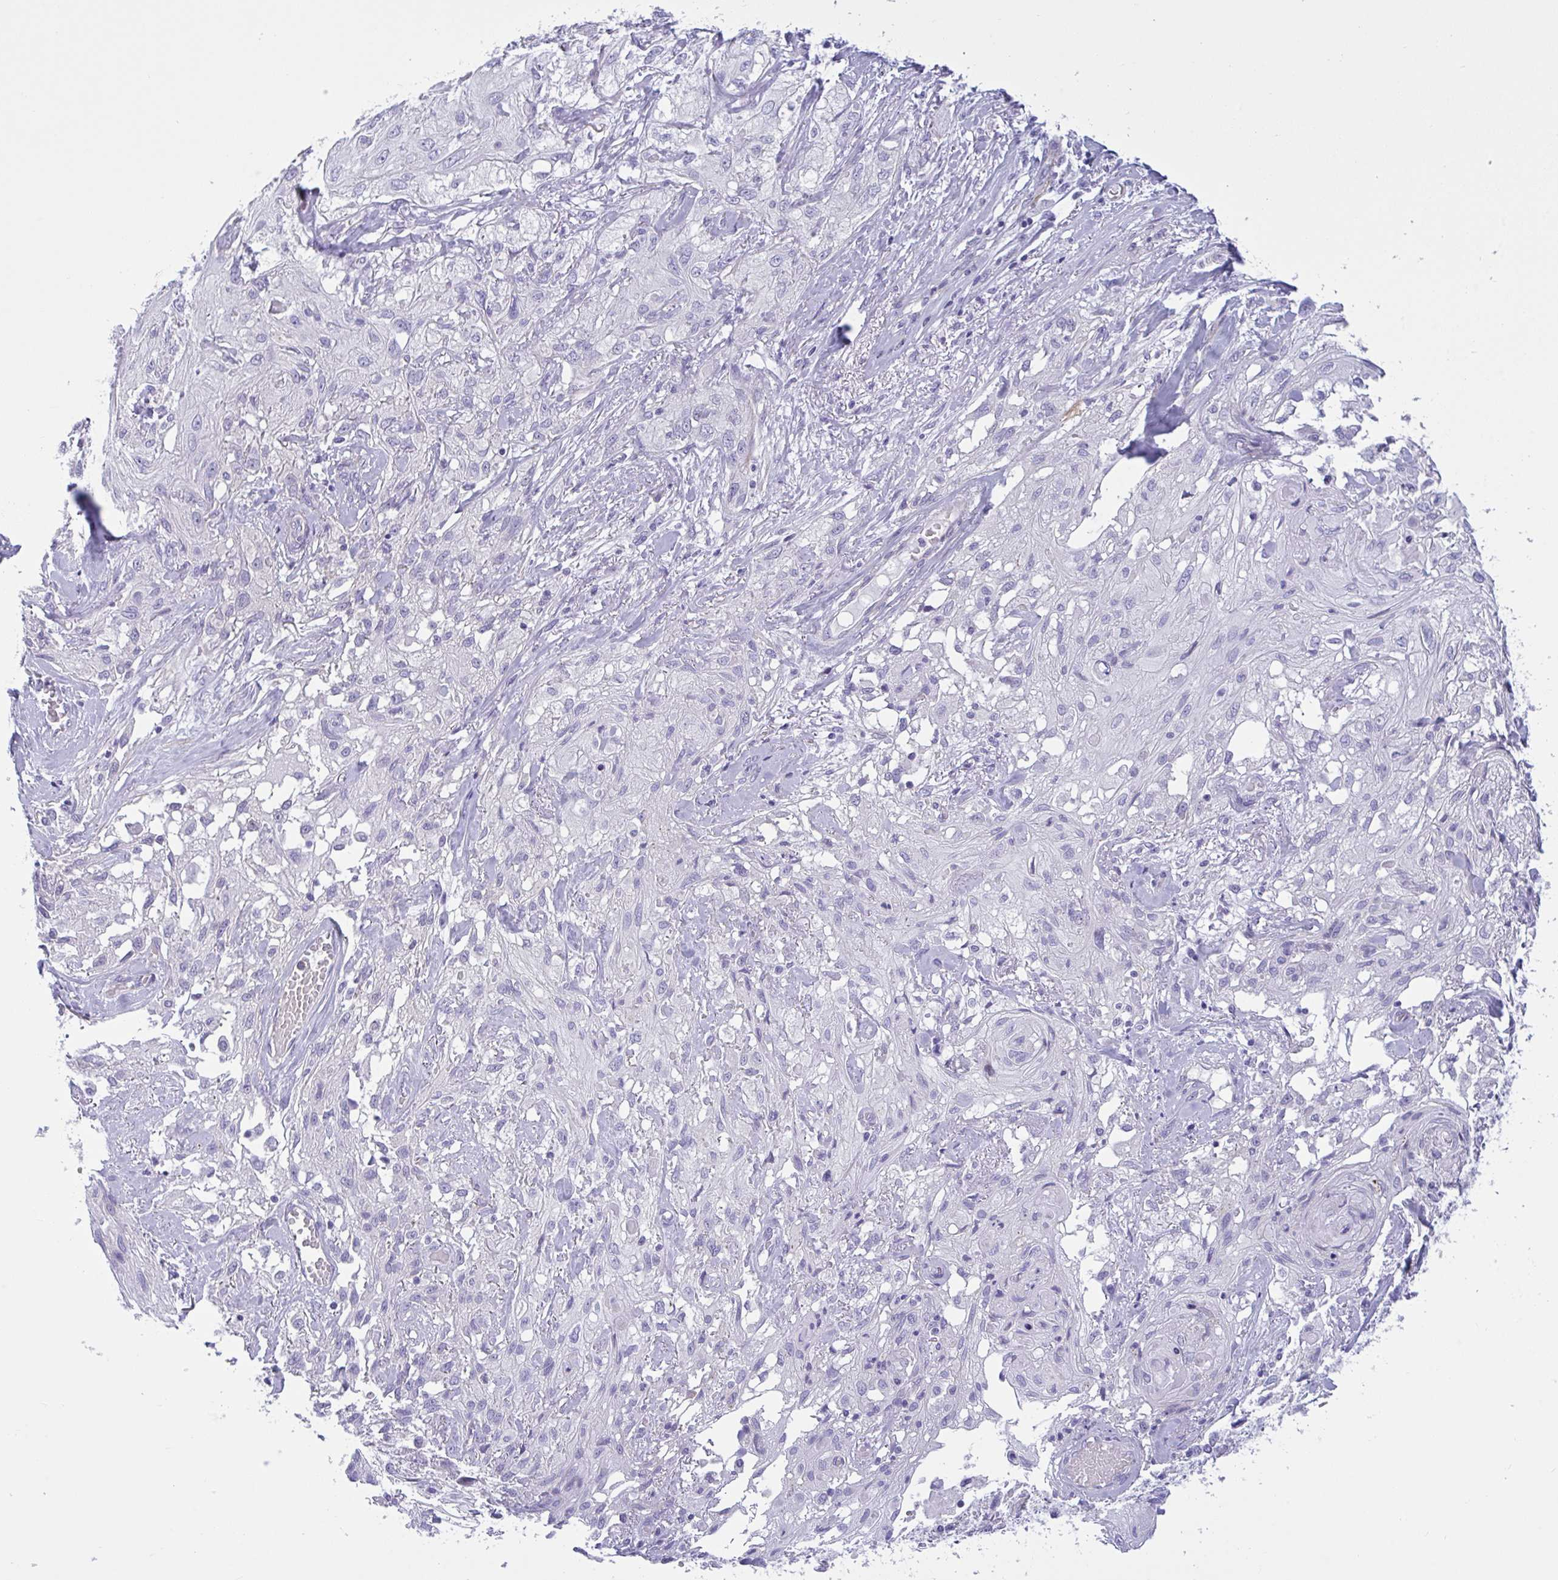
{"staining": {"intensity": "negative", "quantity": "none", "location": "none"}, "tissue": "skin cancer", "cell_type": "Tumor cells", "image_type": "cancer", "snomed": [{"axis": "morphology", "description": "Squamous cell carcinoma, NOS"}, {"axis": "topography", "description": "Skin"}, {"axis": "topography", "description": "Vulva"}], "caption": "This is an immunohistochemistry (IHC) histopathology image of skin cancer. There is no positivity in tumor cells.", "gene": "AHCYL2", "patient": {"sex": "female", "age": 86}}